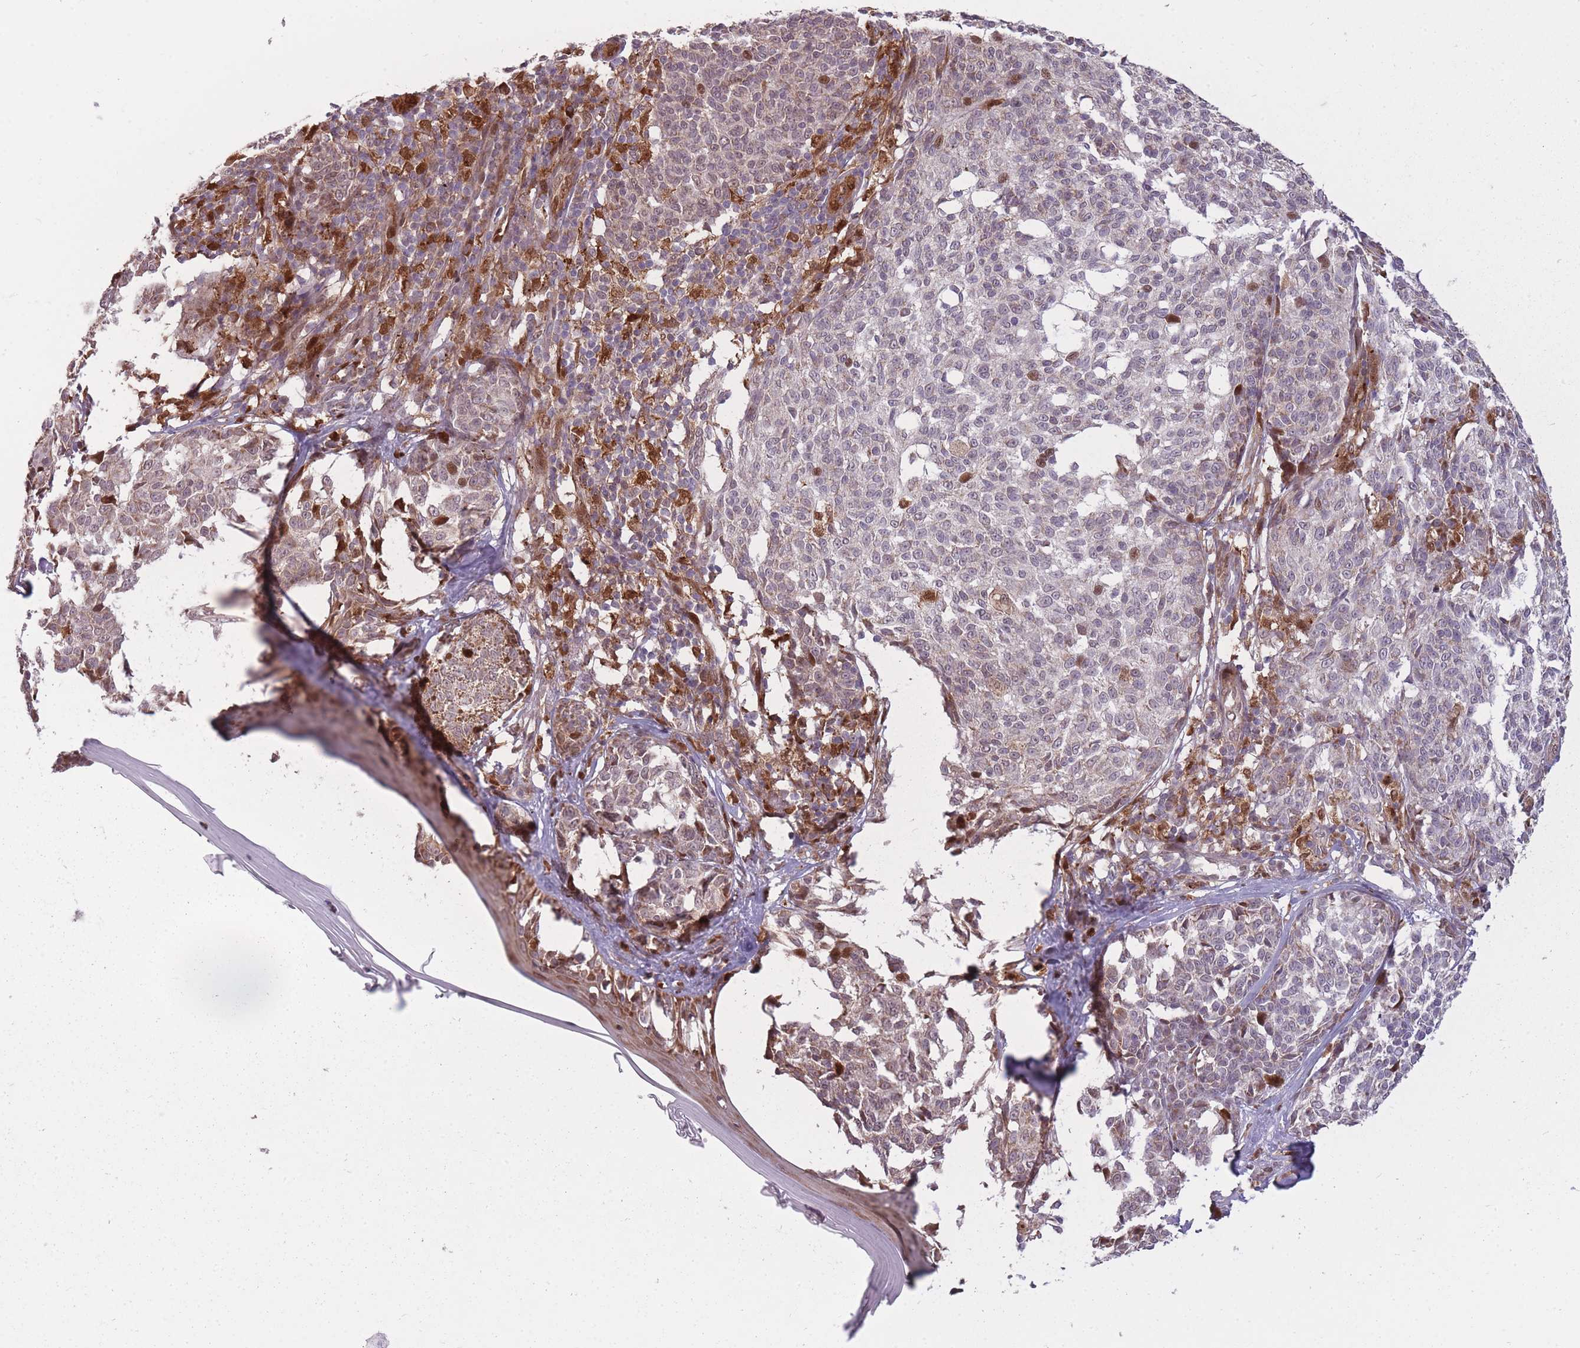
{"staining": {"intensity": "weak", "quantity": "<25%", "location": "cytoplasmic/membranous"}, "tissue": "melanoma", "cell_type": "Tumor cells", "image_type": "cancer", "snomed": [{"axis": "morphology", "description": "Malignant melanoma, NOS"}, {"axis": "topography", "description": "Skin of upper extremity"}], "caption": "Immunohistochemistry (IHC) photomicrograph of neoplastic tissue: human malignant melanoma stained with DAB (3,3'-diaminobenzidine) exhibits no significant protein positivity in tumor cells.", "gene": "LGALS9", "patient": {"sex": "male", "age": 40}}